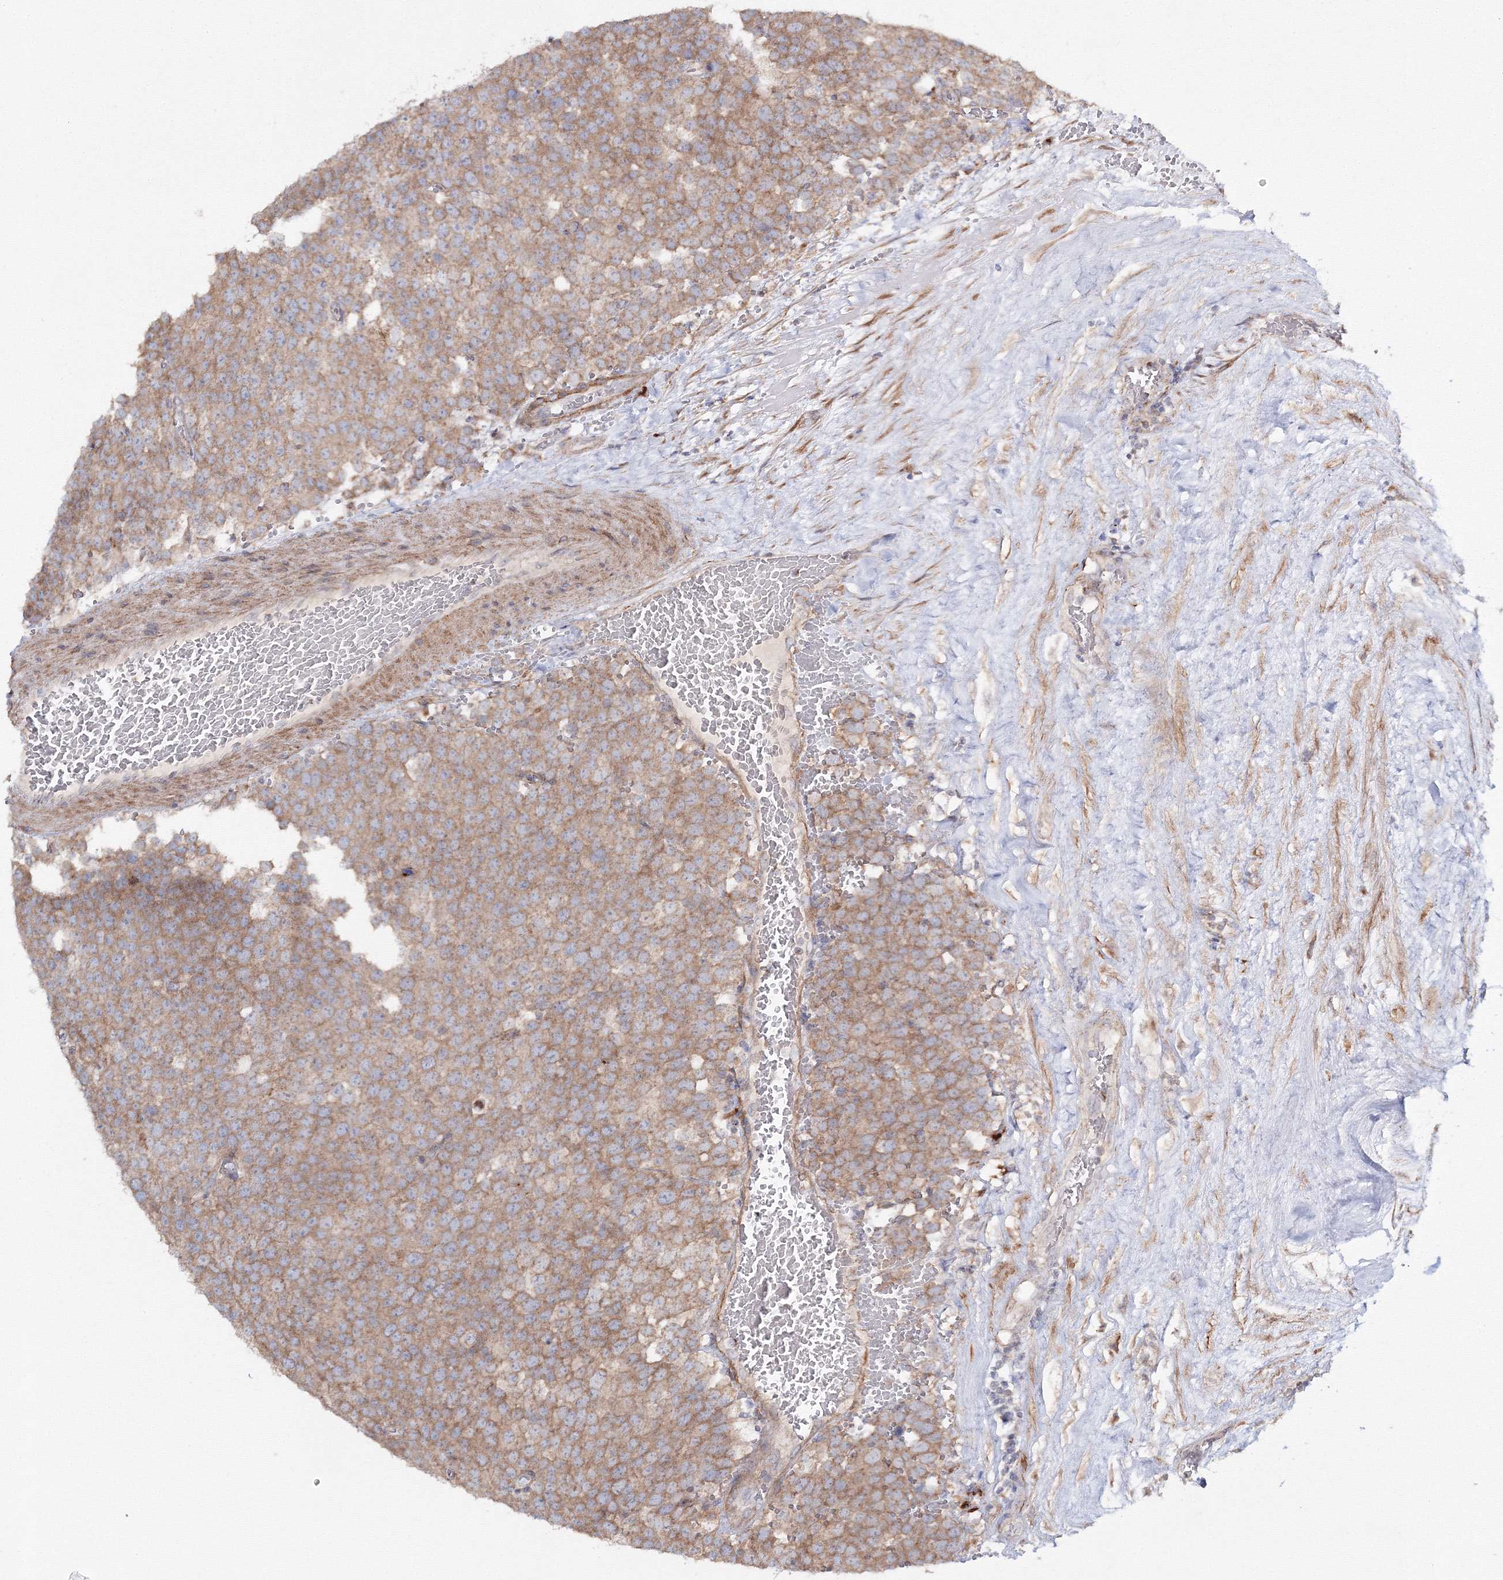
{"staining": {"intensity": "moderate", "quantity": ">75%", "location": "cytoplasmic/membranous"}, "tissue": "testis cancer", "cell_type": "Tumor cells", "image_type": "cancer", "snomed": [{"axis": "morphology", "description": "Seminoma, NOS"}, {"axis": "topography", "description": "Testis"}], "caption": "IHC staining of testis cancer, which displays medium levels of moderate cytoplasmic/membranous expression in about >75% of tumor cells indicating moderate cytoplasmic/membranous protein expression. The staining was performed using DAB (3,3'-diaminobenzidine) (brown) for protein detection and nuclei were counterstained in hematoxylin (blue).", "gene": "DDO", "patient": {"sex": "male", "age": 71}}